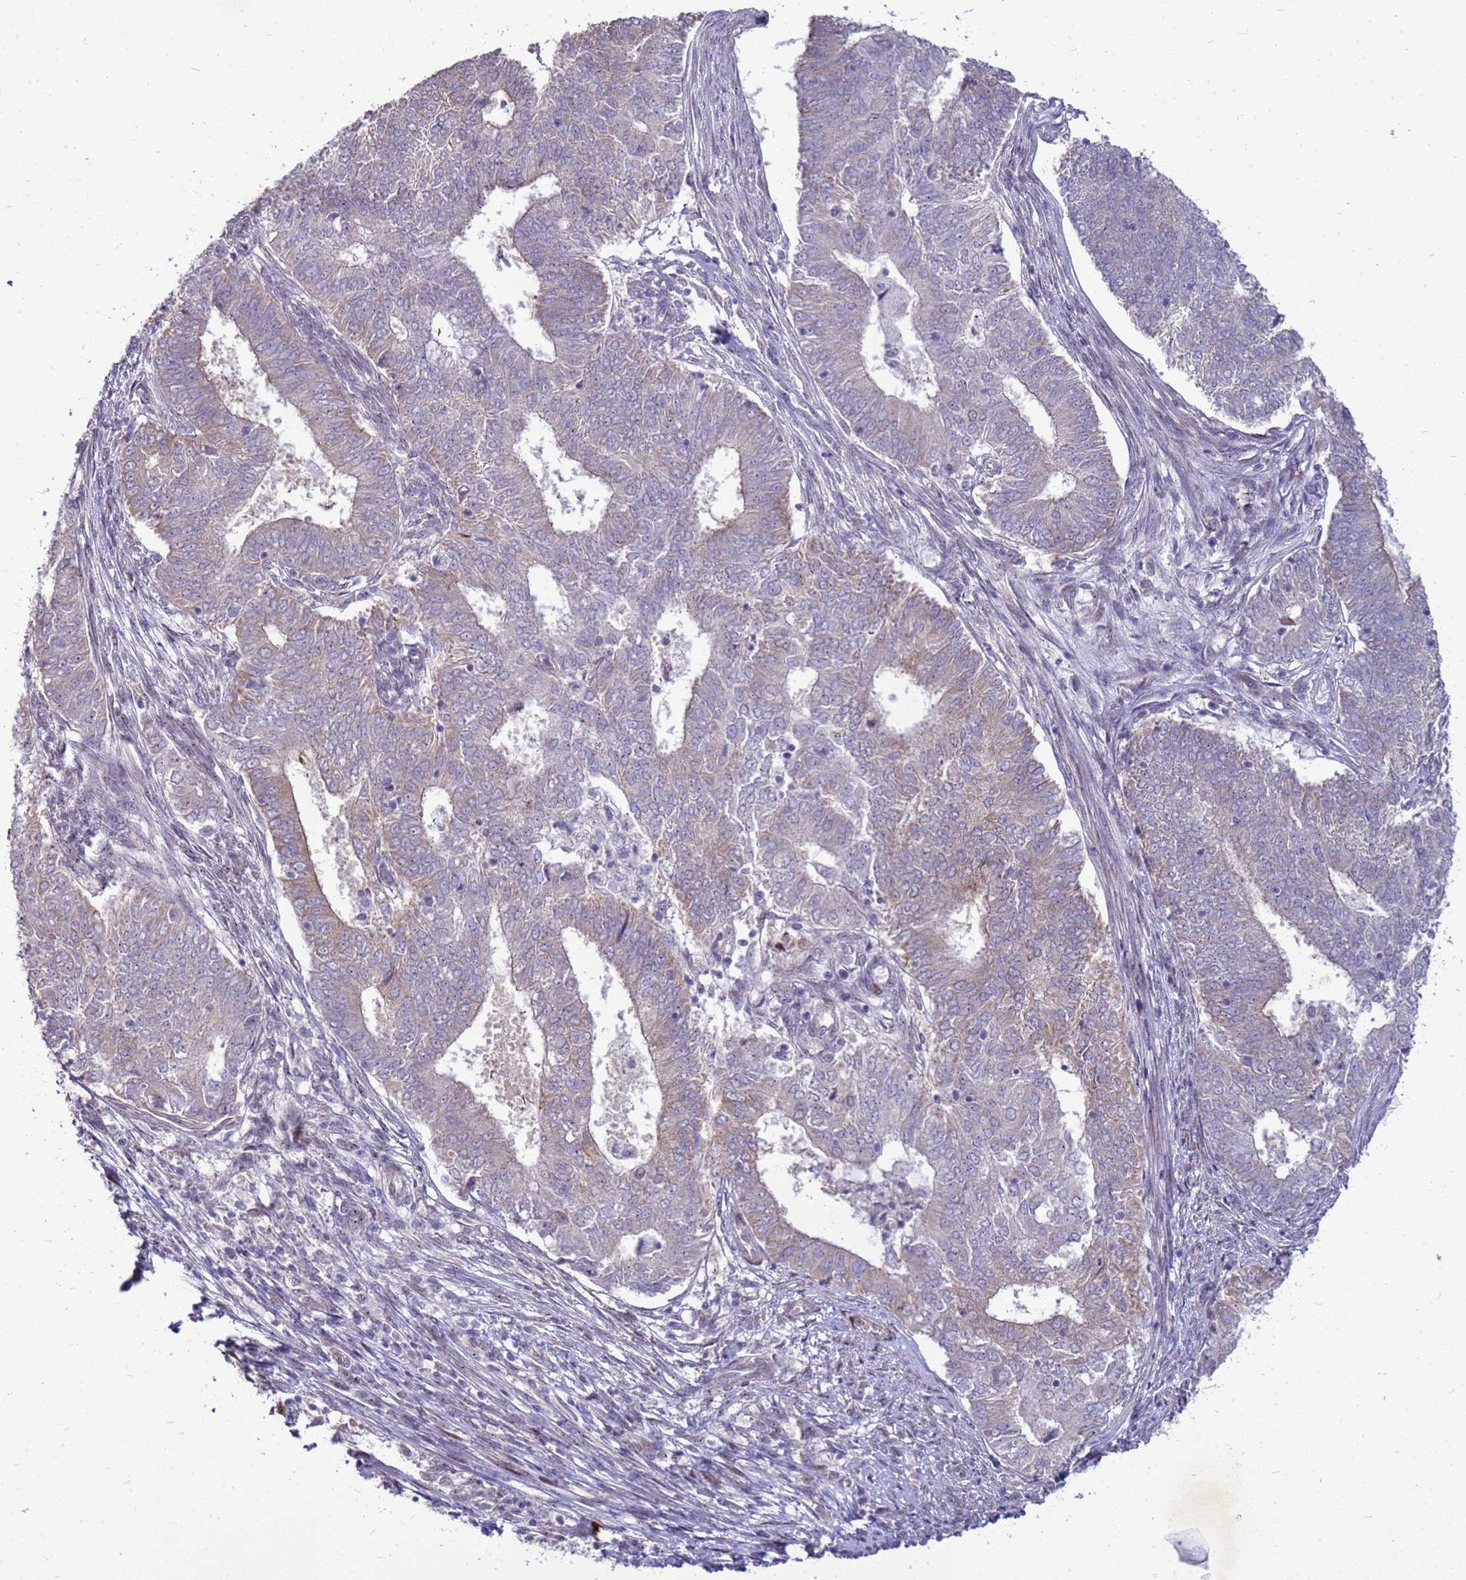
{"staining": {"intensity": "negative", "quantity": "none", "location": "none"}, "tissue": "endometrial cancer", "cell_type": "Tumor cells", "image_type": "cancer", "snomed": [{"axis": "morphology", "description": "Adenocarcinoma, NOS"}, {"axis": "topography", "description": "Endometrium"}], "caption": "Endometrial adenocarcinoma stained for a protein using immunohistochemistry demonstrates no staining tumor cells.", "gene": "RSPO1", "patient": {"sex": "female", "age": 62}}